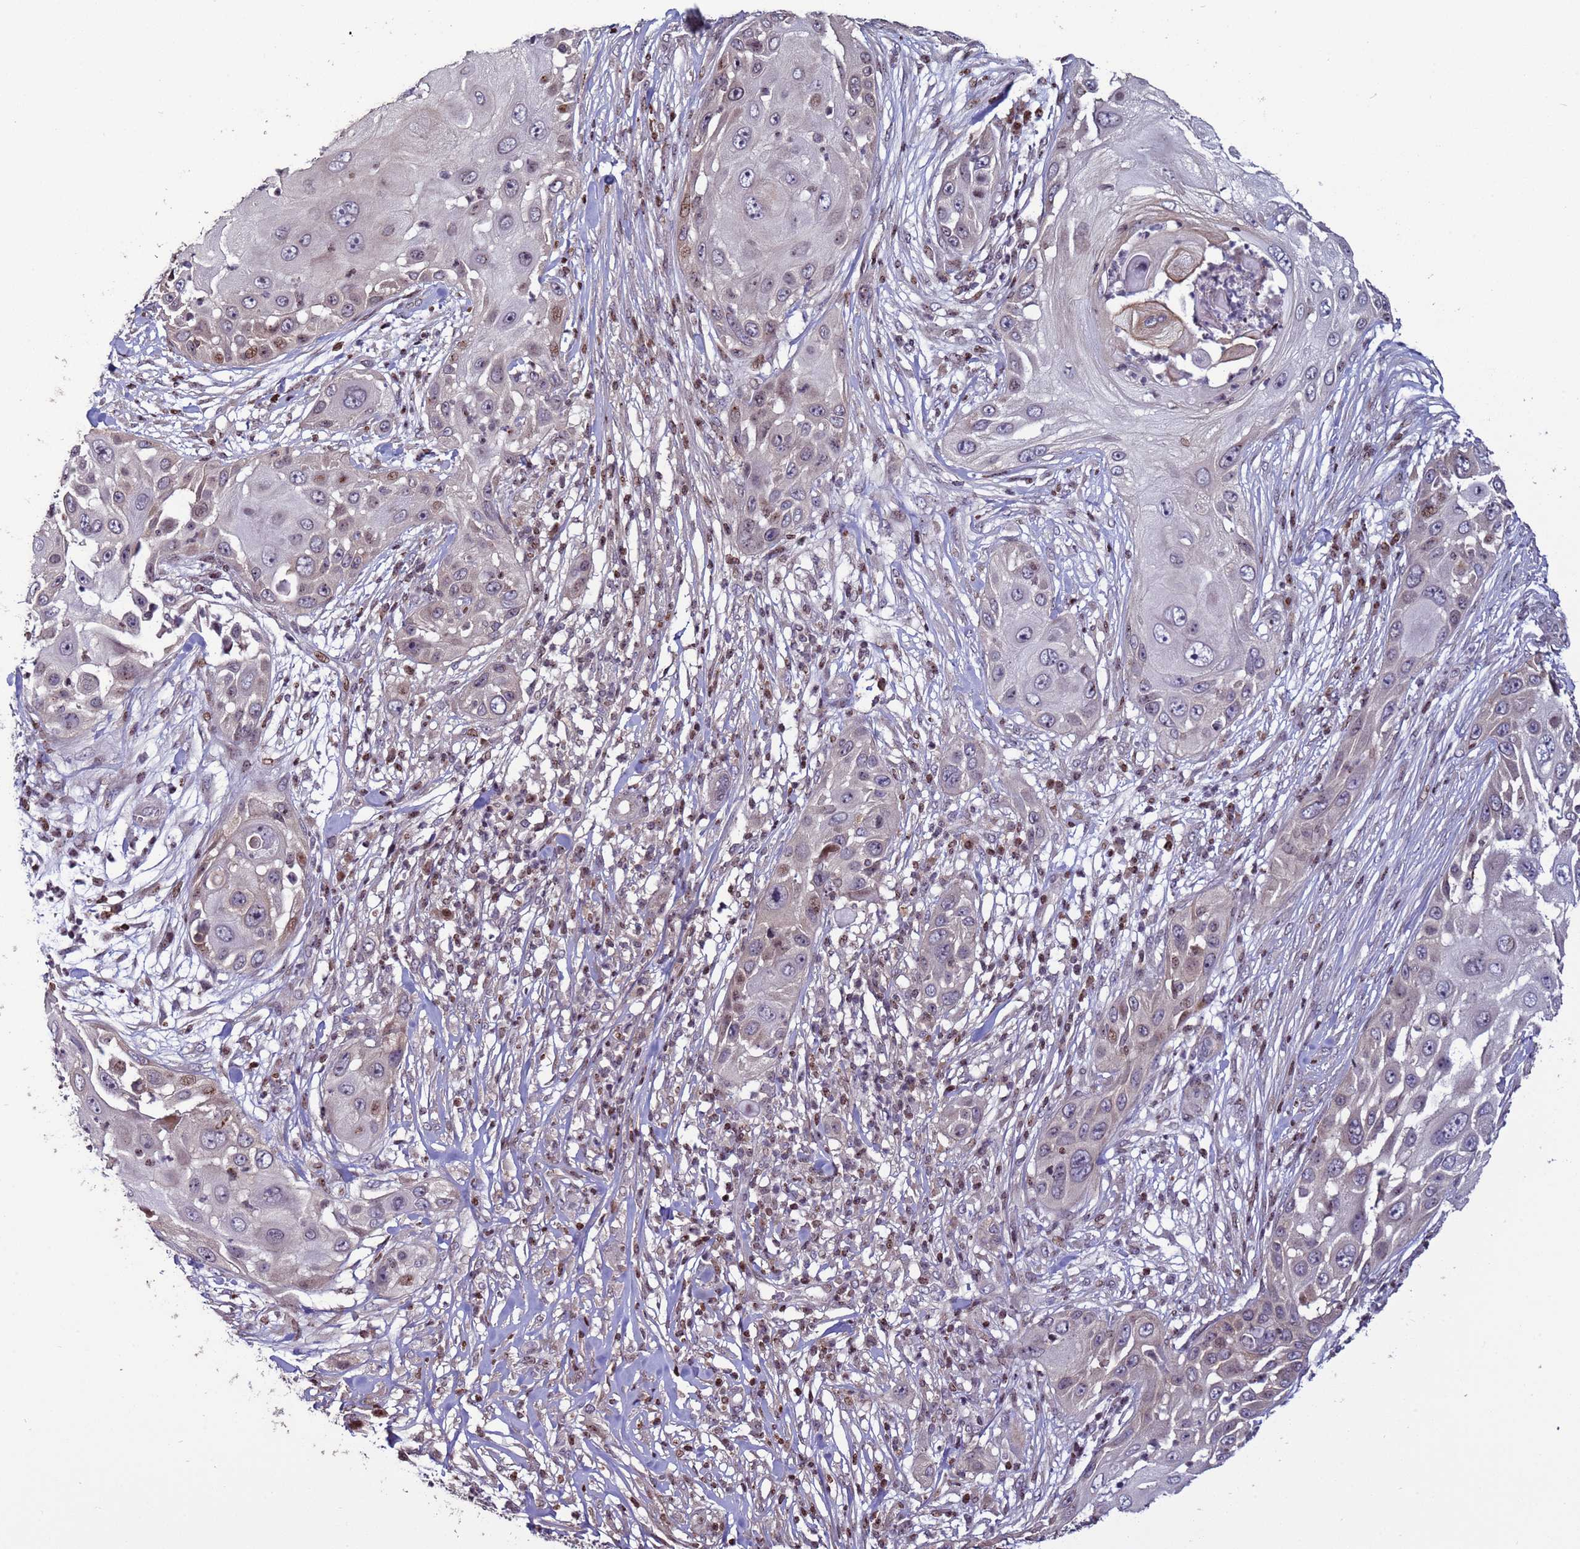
{"staining": {"intensity": "moderate", "quantity": "<25%", "location": "nuclear"}, "tissue": "skin cancer", "cell_type": "Tumor cells", "image_type": "cancer", "snomed": [{"axis": "morphology", "description": "Squamous cell carcinoma, NOS"}, {"axis": "topography", "description": "Skin"}], "caption": "Human skin cancer stained with a brown dye demonstrates moderate nuclear positive positivity in about <25% of tumor cells.", "gene": "HGH1", "patient": {"sex": "female", "age": 44}}